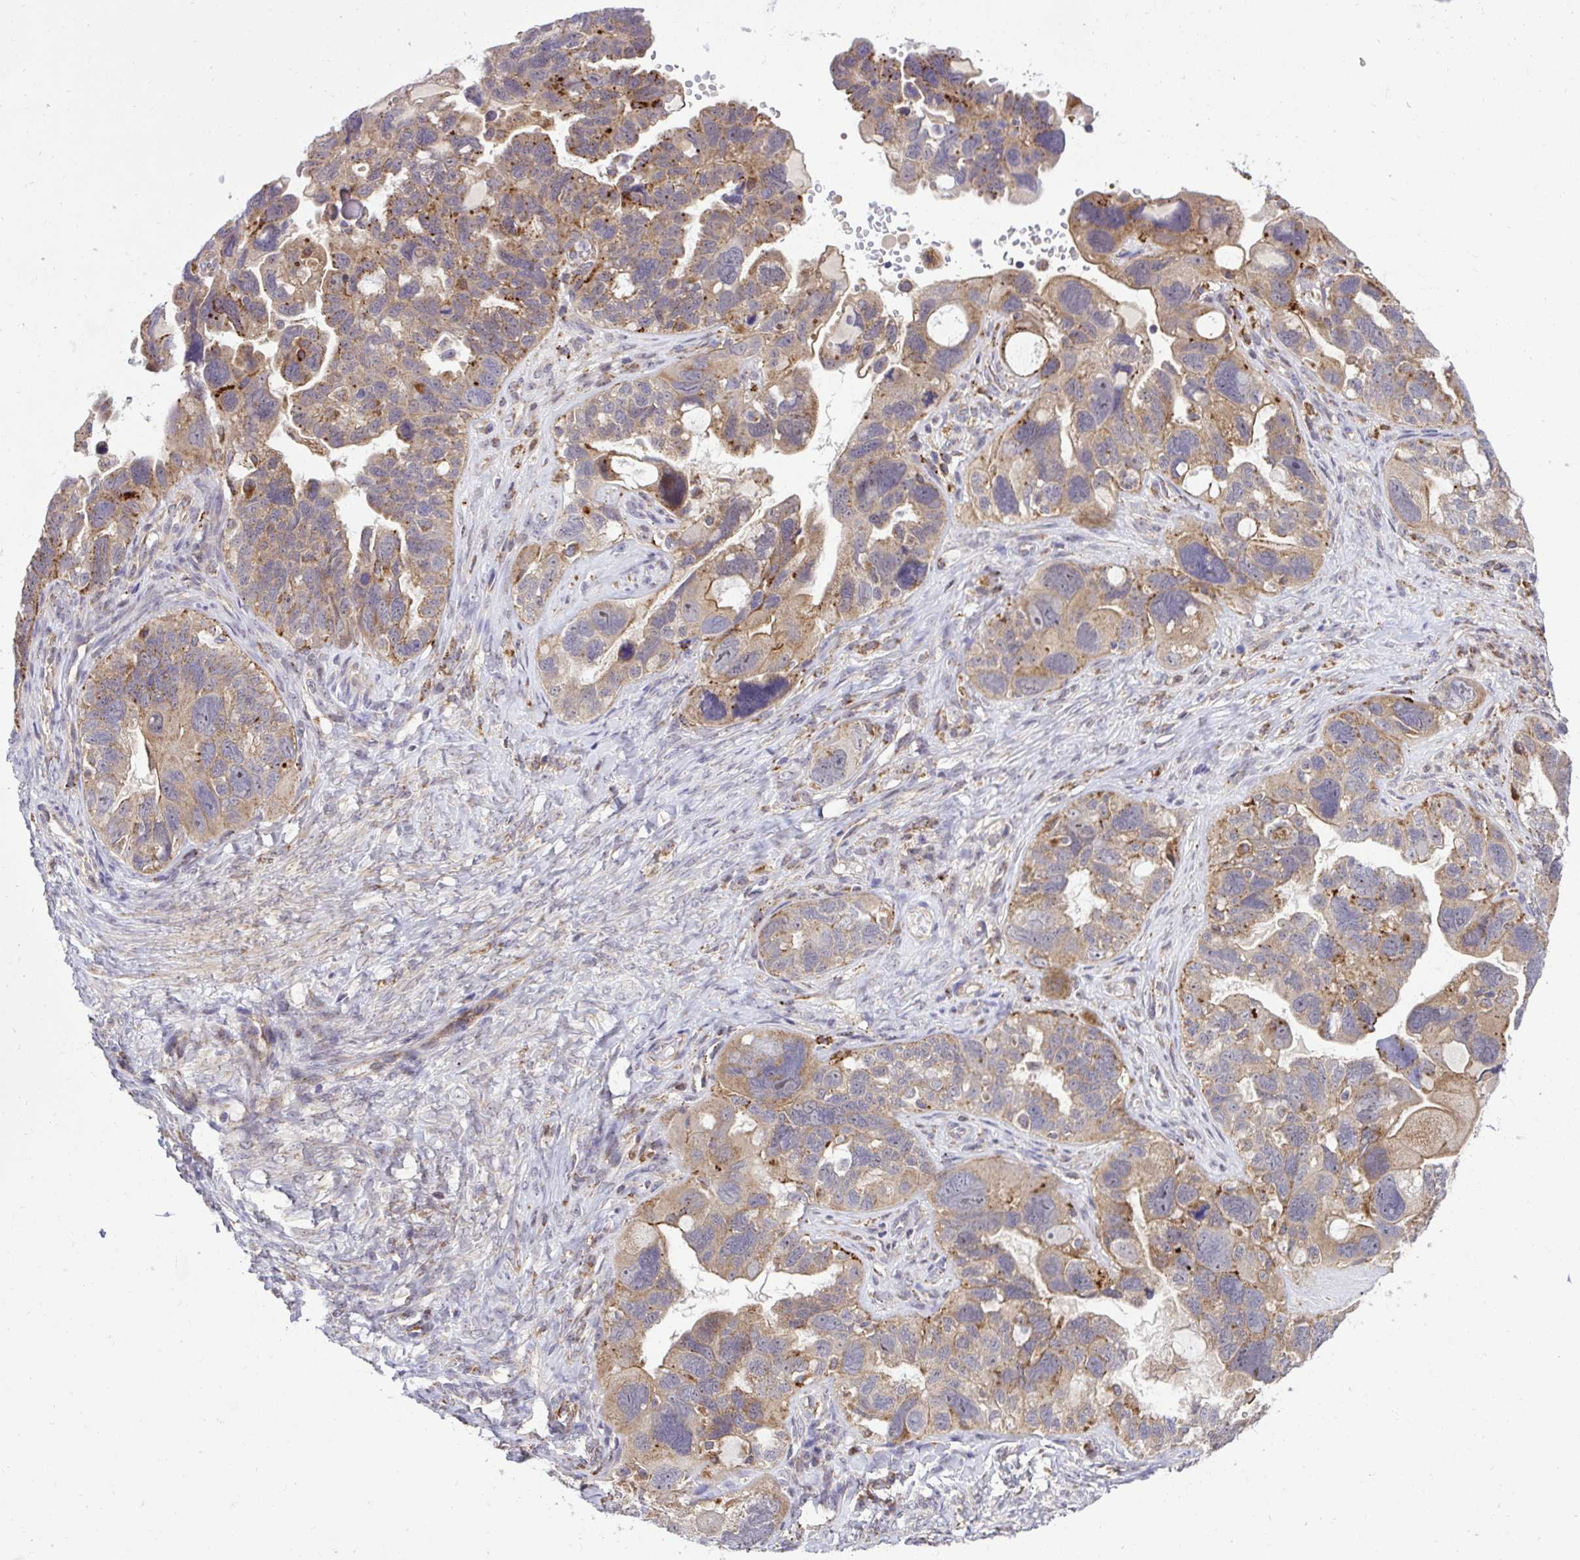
{"staining": {"intensity": "moderate", "quantity": ">75%", "location": "cytoplasmic/membranous"}, "tissue": "ovarian cancer", "cell_type": "Tumor cells", "image_type": "cancer", "snomed": [{"axis": "morphology", "description": "Cystadenocarcinoma, serous, NOS"}, {"axis": "topography", "description": "Ovary"}], "caption": "IHC (DAB (3,3'-diaminobenzidine)) staining of serous cystadenocarcinoma (ovarian) demonstrates moderate cytoplasmic/membranous protein positivity in about >75% of tumor cells.", "gene": "XAF1", "patient": {"sex": "female", "age": 60}}